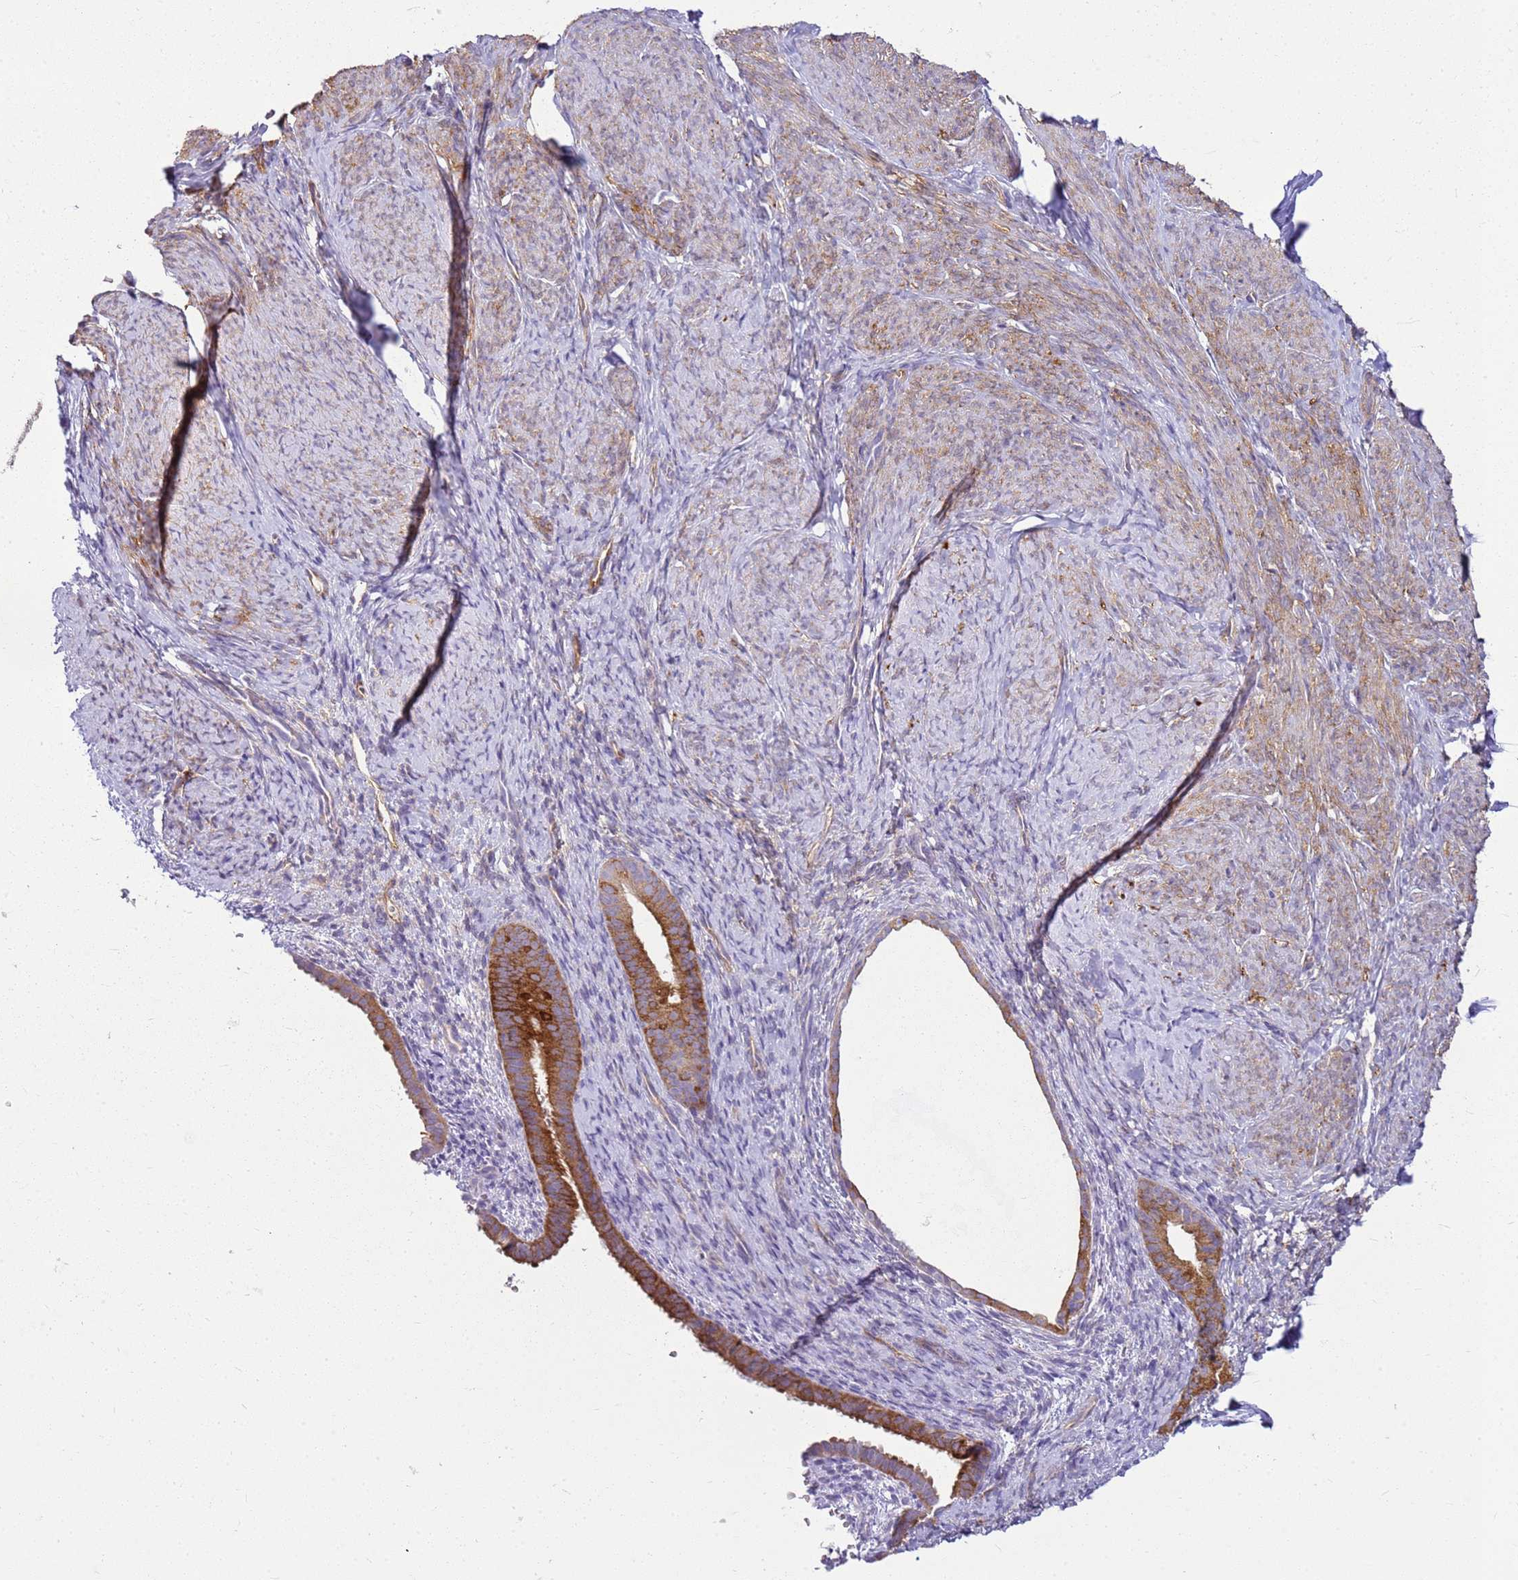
{"staining": {"intensity": "negative", "quantity": "none", "location": "none"}, "tissue": "endometrium", "cell_type": "Cells in endometrial stroma", "image_type": "normal", "snomed": [{"axis": "morphology", "description": "Normal tissue, NOS"}, {"axis": "topography", "description": "Endometrium"}], "caption": "High power microscopy histopathology image of an immunohistochemistry (IHC) micrograph of normal endometrium, revealing no significant staining in cells in endometrial stroma. (DAB (3,3'-diaminobenzidine) IHC visualized using brightfield microscopy, high magnification).", "gene": "HSPB1", "patient": {"sex": "female", "age": 65}}